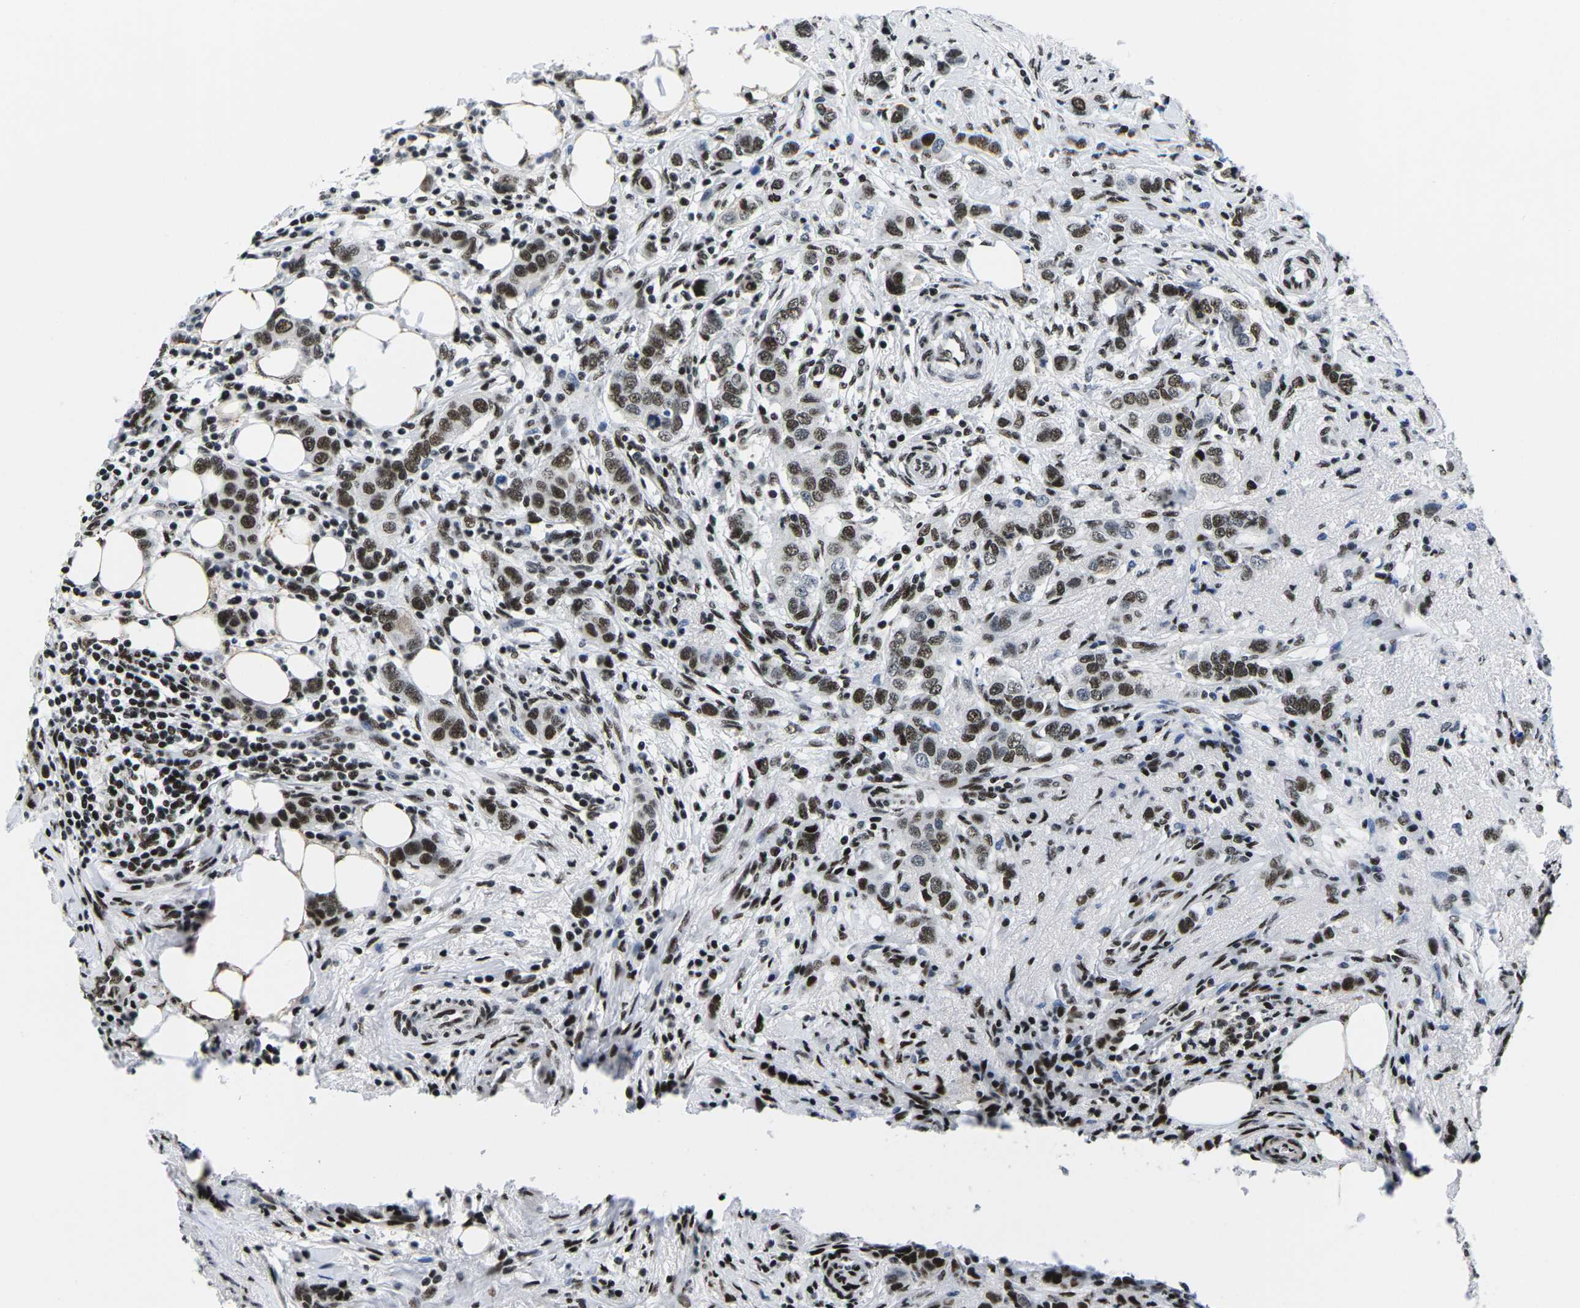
{"staining": {"intensity": "moderate", "quantity": ">75%", "location": "nuclear"}, "tissue": "breast cancer", "cell_type": "Tumor cells", "image_type": "cancer", "snomed": [{"axis": "morphology", "description": "Duct carcinoma"}, {"axis": "topography", "description": "Breast"}], "caption": "Protein analysis of intraductal carcinoma (breast) tissue demonstrates moderate nuclear positivity in approximately >75% of tumor cells. (DAB = brown stain, brightfield microscopy at high magnification).", "gene": "ATF1", "patient": {"sex": "female", "age": 50}}